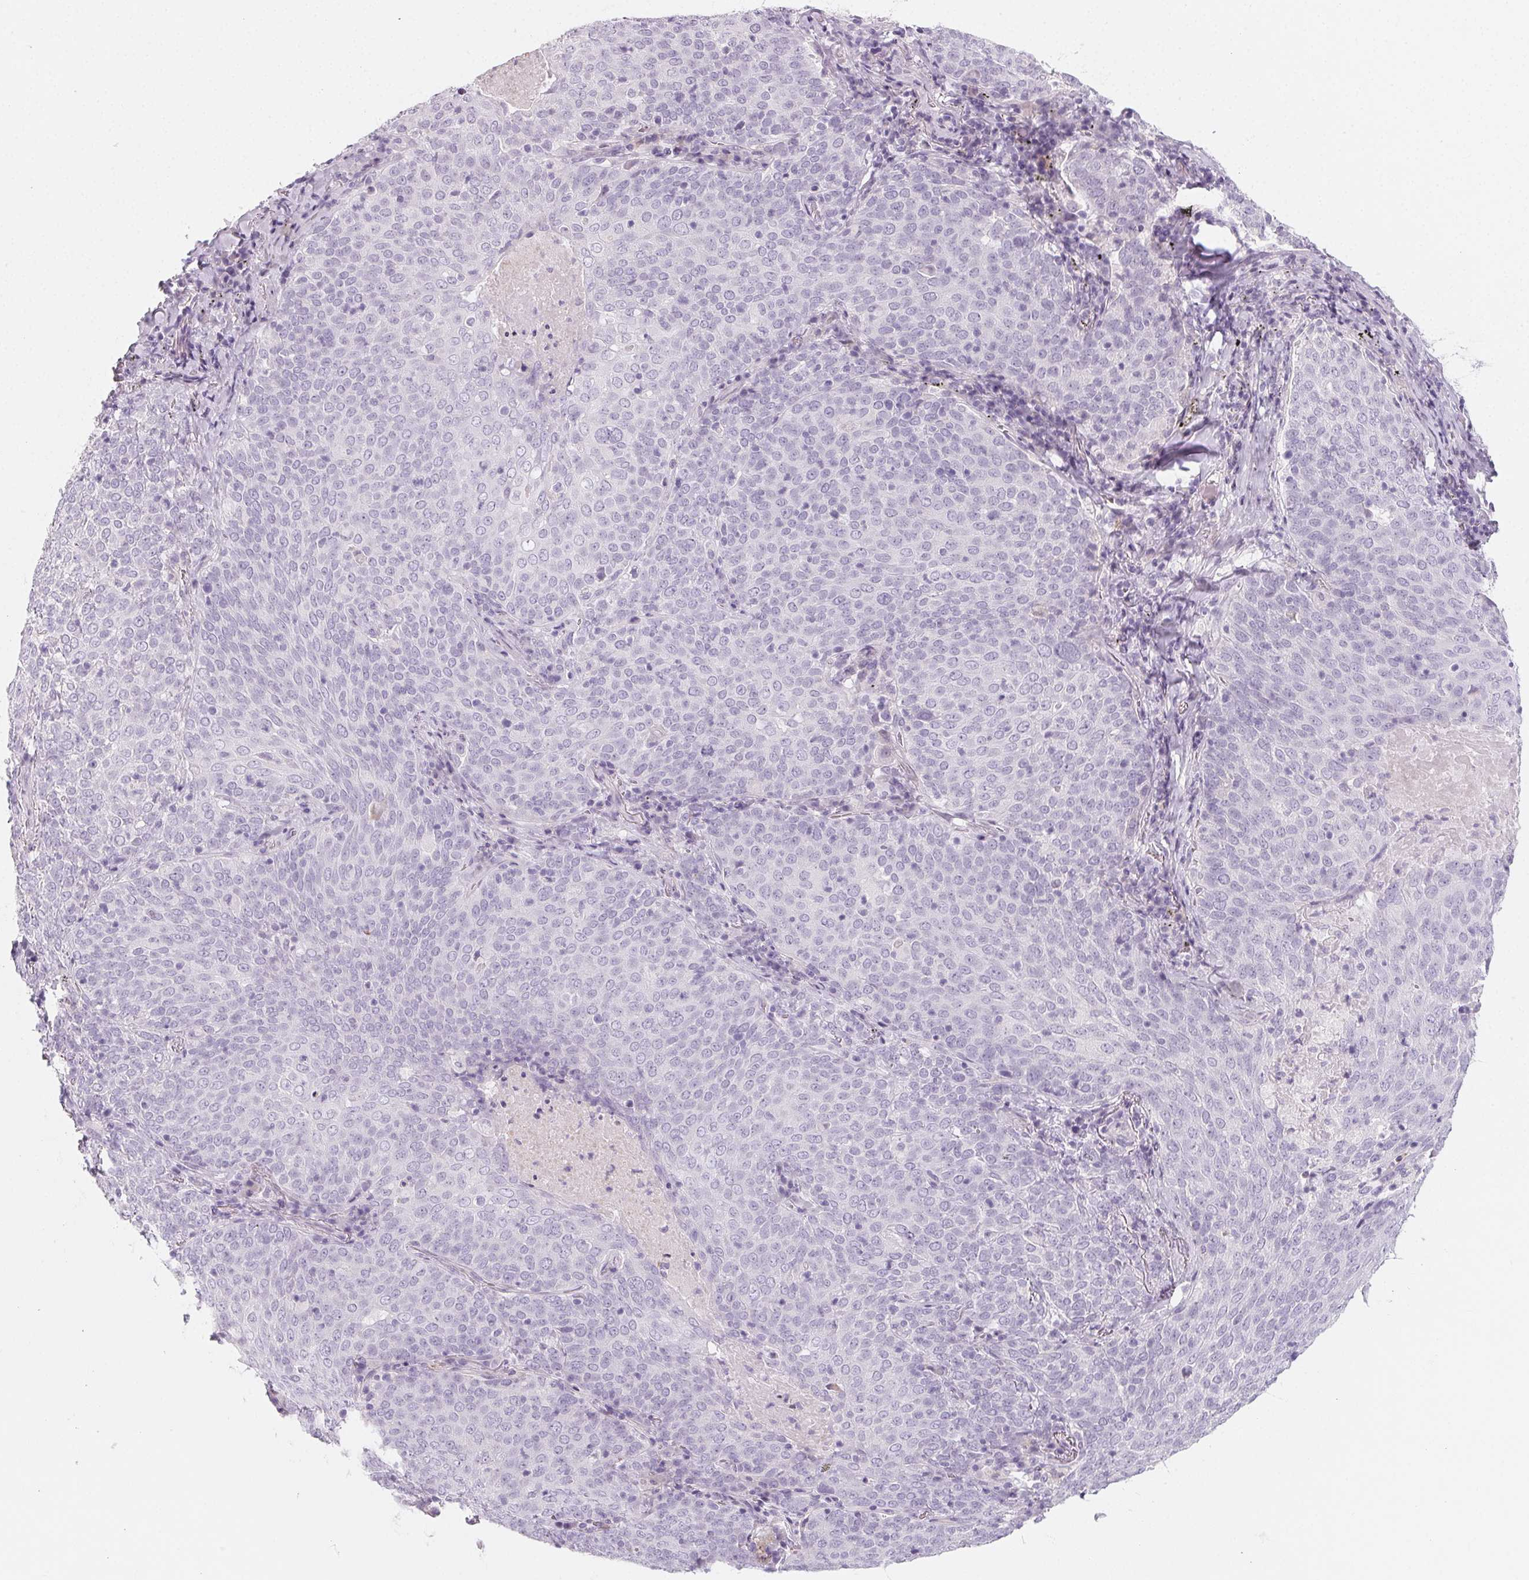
{"staining": {"intensity": "negative", "quantity": "none", "location": "none"}, "tissue": "lung cancer", "cell_type": "Tumor cells", "image_type": "cancer", "snomed": [{"axis": "morphology", "description": "Squamous cell carcinoma, NOS"}, {"axis": "topography", "description": "Lung"}], "caption": "The IHC histopathology image has no significant expression in tumor cells of lung cancer (squamous cell carcinoma) tissue. The staining was performed using DAB (3,3'-diaminobenzidine) to visualize the protein expression in brown, while the nuclei were stained in blue with hematoxylin (Magnification: 20x).", "gene": "SH3GL2", "patient": {"sex": "male", "age": 82}}